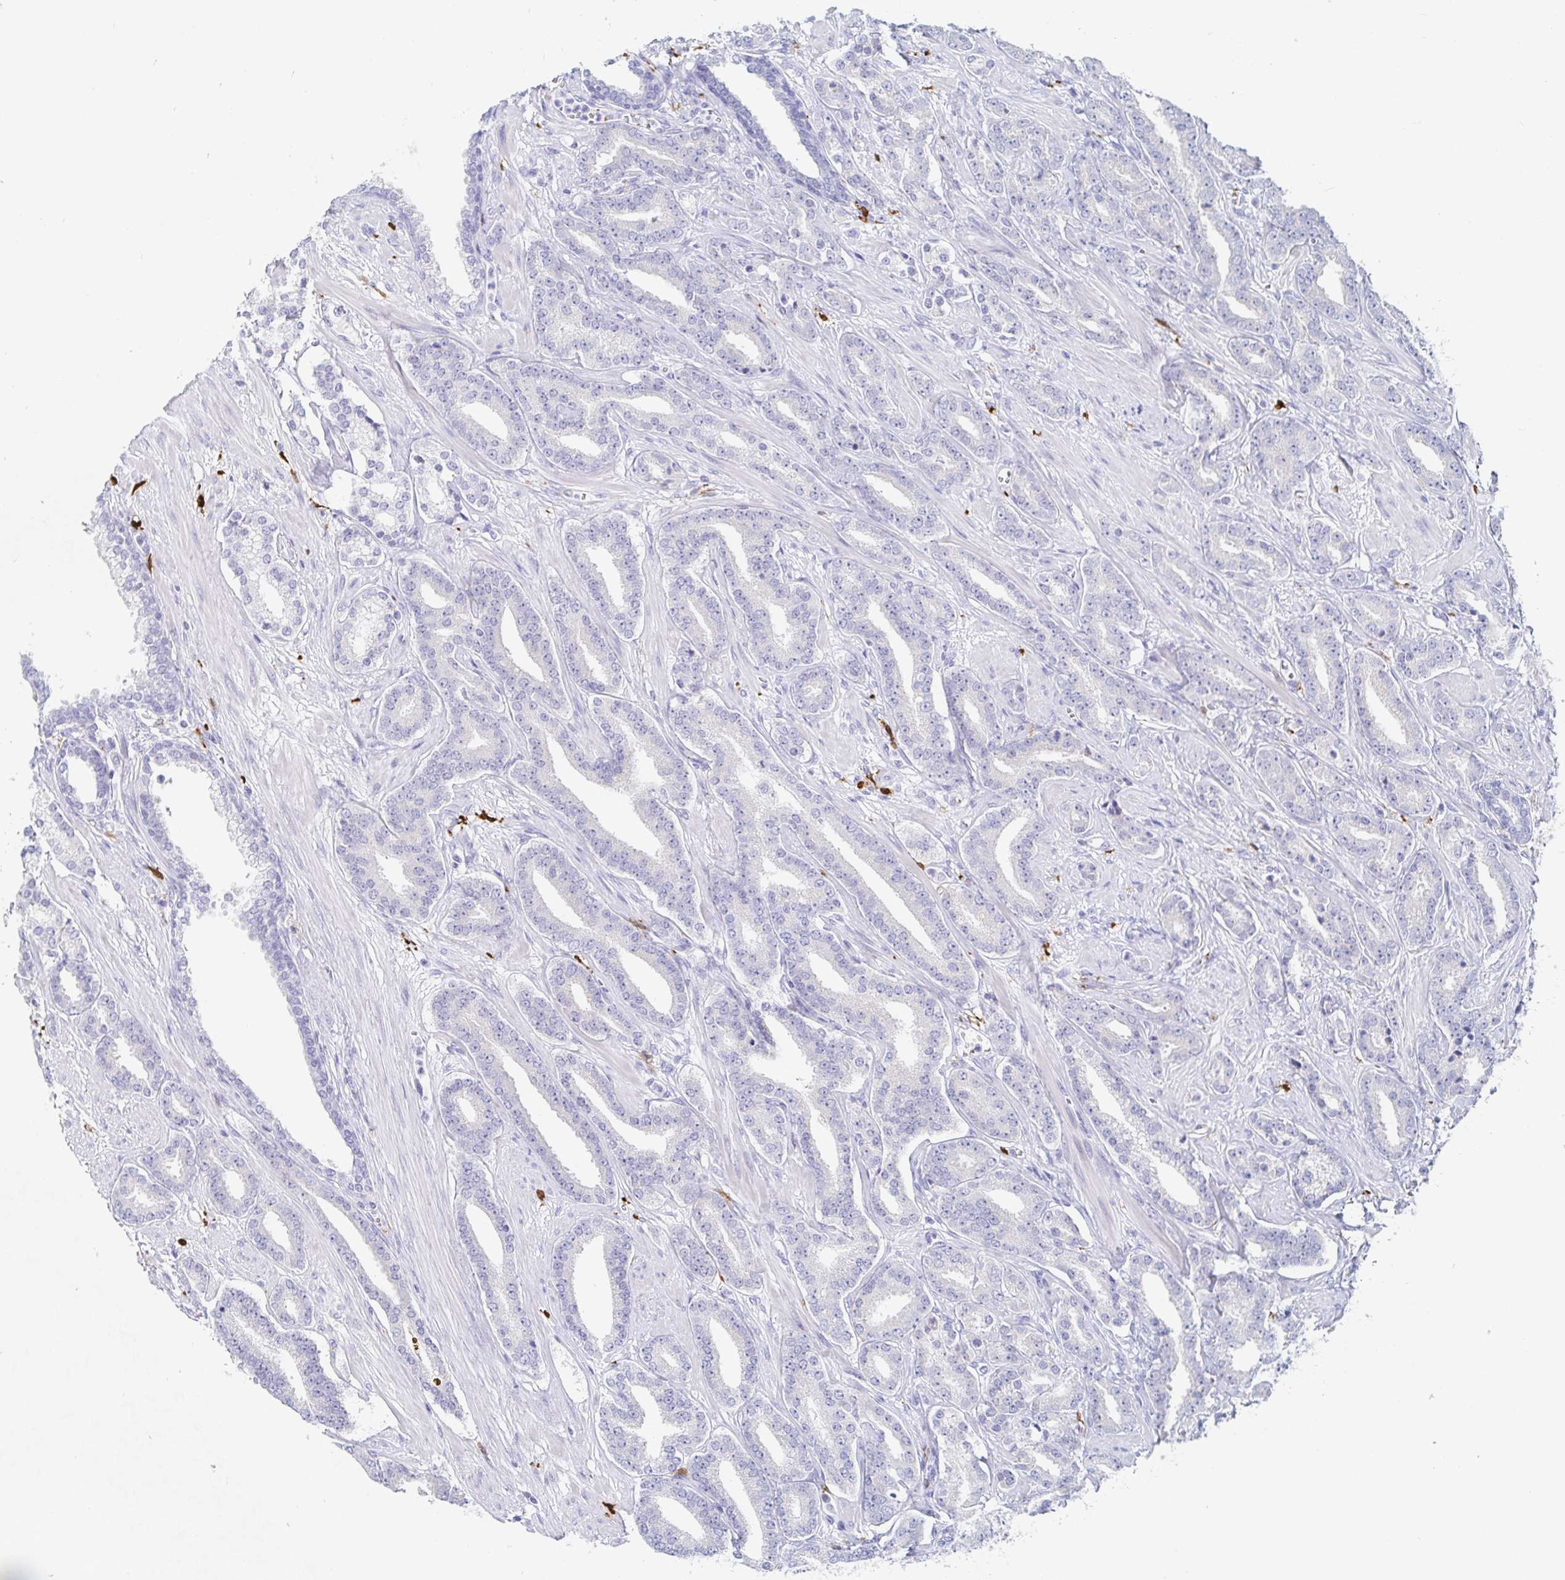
{"staining": {"intensity": "negative", "quantity": "none", "location": "none"}, "tissue": "prostate cancer", "cell_type": "Tumor cells", "image_type": "cancer", "snomed": [{"axis": "morphology", "description": "Adenocarcinoma, High grade"}, {"axis": "topography", "description": "Prostate"}], "caption": "The immunohistochemistry photomicrograph has no significant expression in tumor cells of prostate cancer (high-grade adenocarcinoma) tissue. The staining is performed using DAB brown chromogen with nuclei counter-stained in using hematoxylin.", "gene": "OR2A4", "patient": {"sex": "male", "age": 60}}